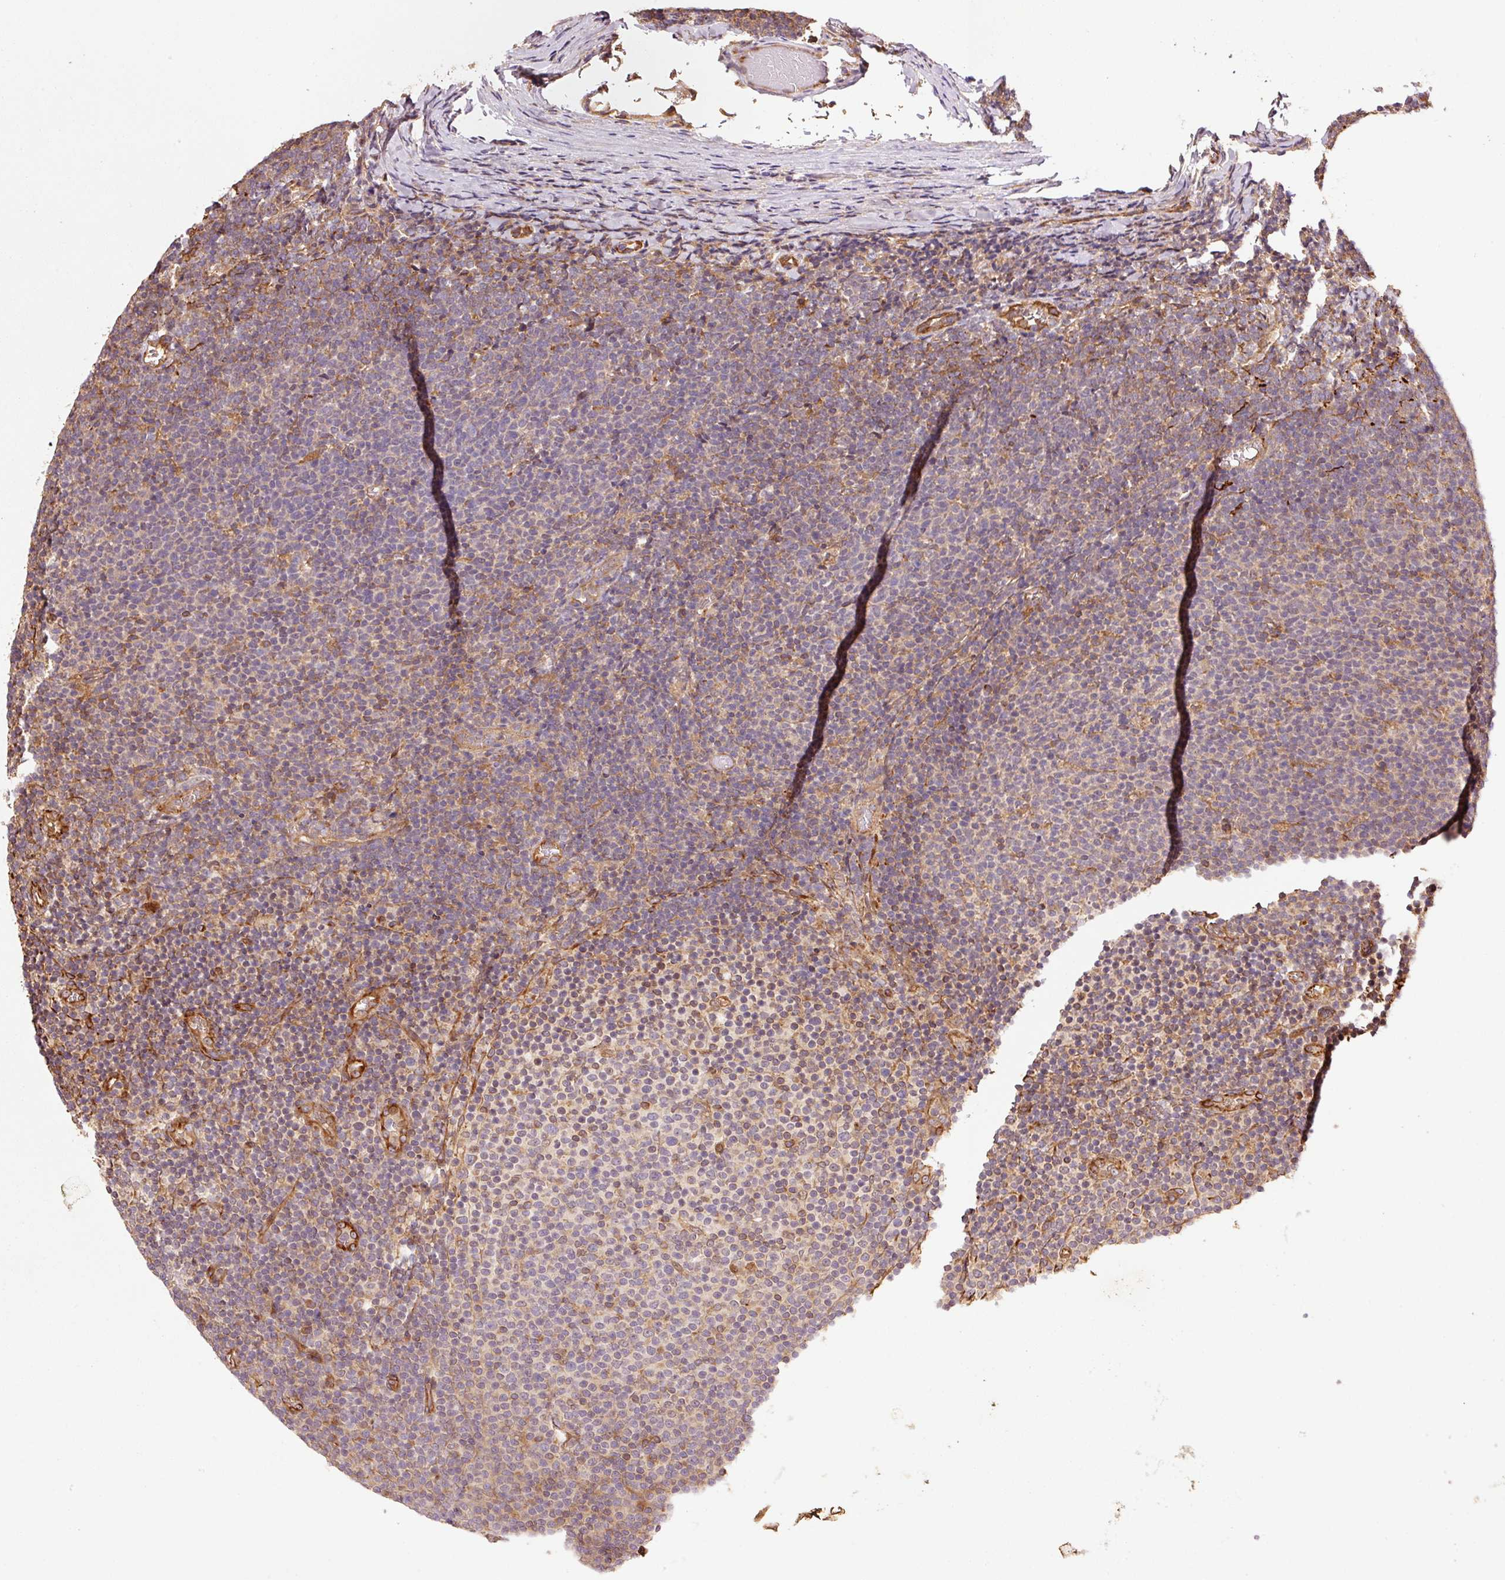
{"staining": {"intensity": "negative", "quantity": "none", "location": "none"}, "tissue": "lymphoma", "cell_type": "Tumor cells", "image_type": "cancer", "snomed": [{"axis": "morphology", "description": "Malignant lymphoma, non-Hodgkin's type, Low grade"}, {"axis": "topography", "description": "Lymph node"}], "caption": "Low-grade malignant lymphoma, non-Hodgkin's type was stained to show a protein in brown. There is no significant staining in tumor cells.", "gene": "OXER1", "patient": {"sex": "male", "age": 66}}